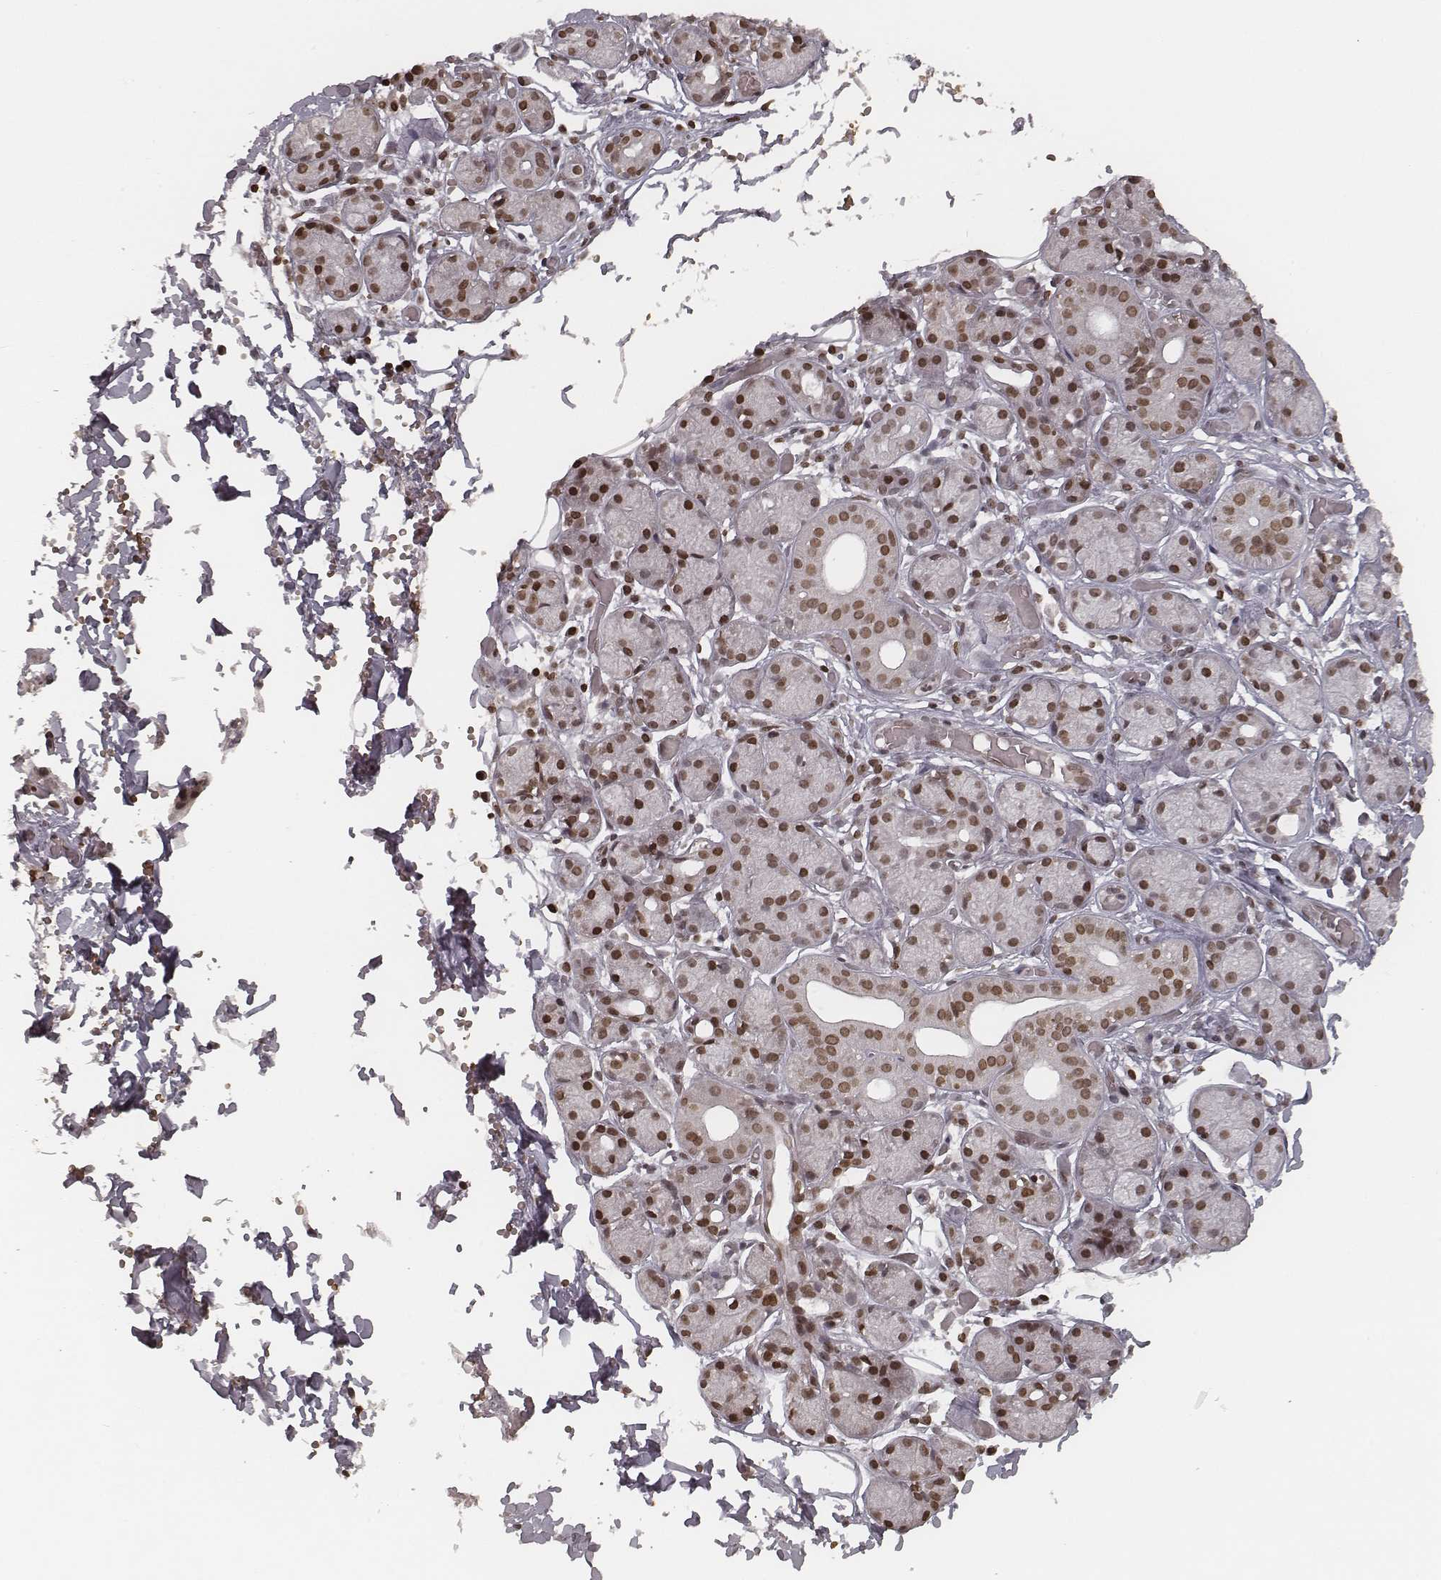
{"staining": {"intensity": "moderate", "quantity": ">75%", "location": "nuclear"}, "tissue": "salivary gland", "cell_type": "Glandular cells", "image_type": "normal", "snomed": [{"axis": "morphology", "description": "Normal tissue, NOS"}, {"axis": "topography", "description": "Salivary gland"}, {"axis": "topography", "description": "Peripheral nerve tissue"}], "caption": "Immunohistochemical staining of benign salivary gland exhibits medium levels of moderate nuclear positivity in approximately >75% of glandular cells. (brown staining indicates protein expression, while blue staining denotes nuclei).", "gene": "HMGA2", "patient": {"sex": "male", "age": 71}}